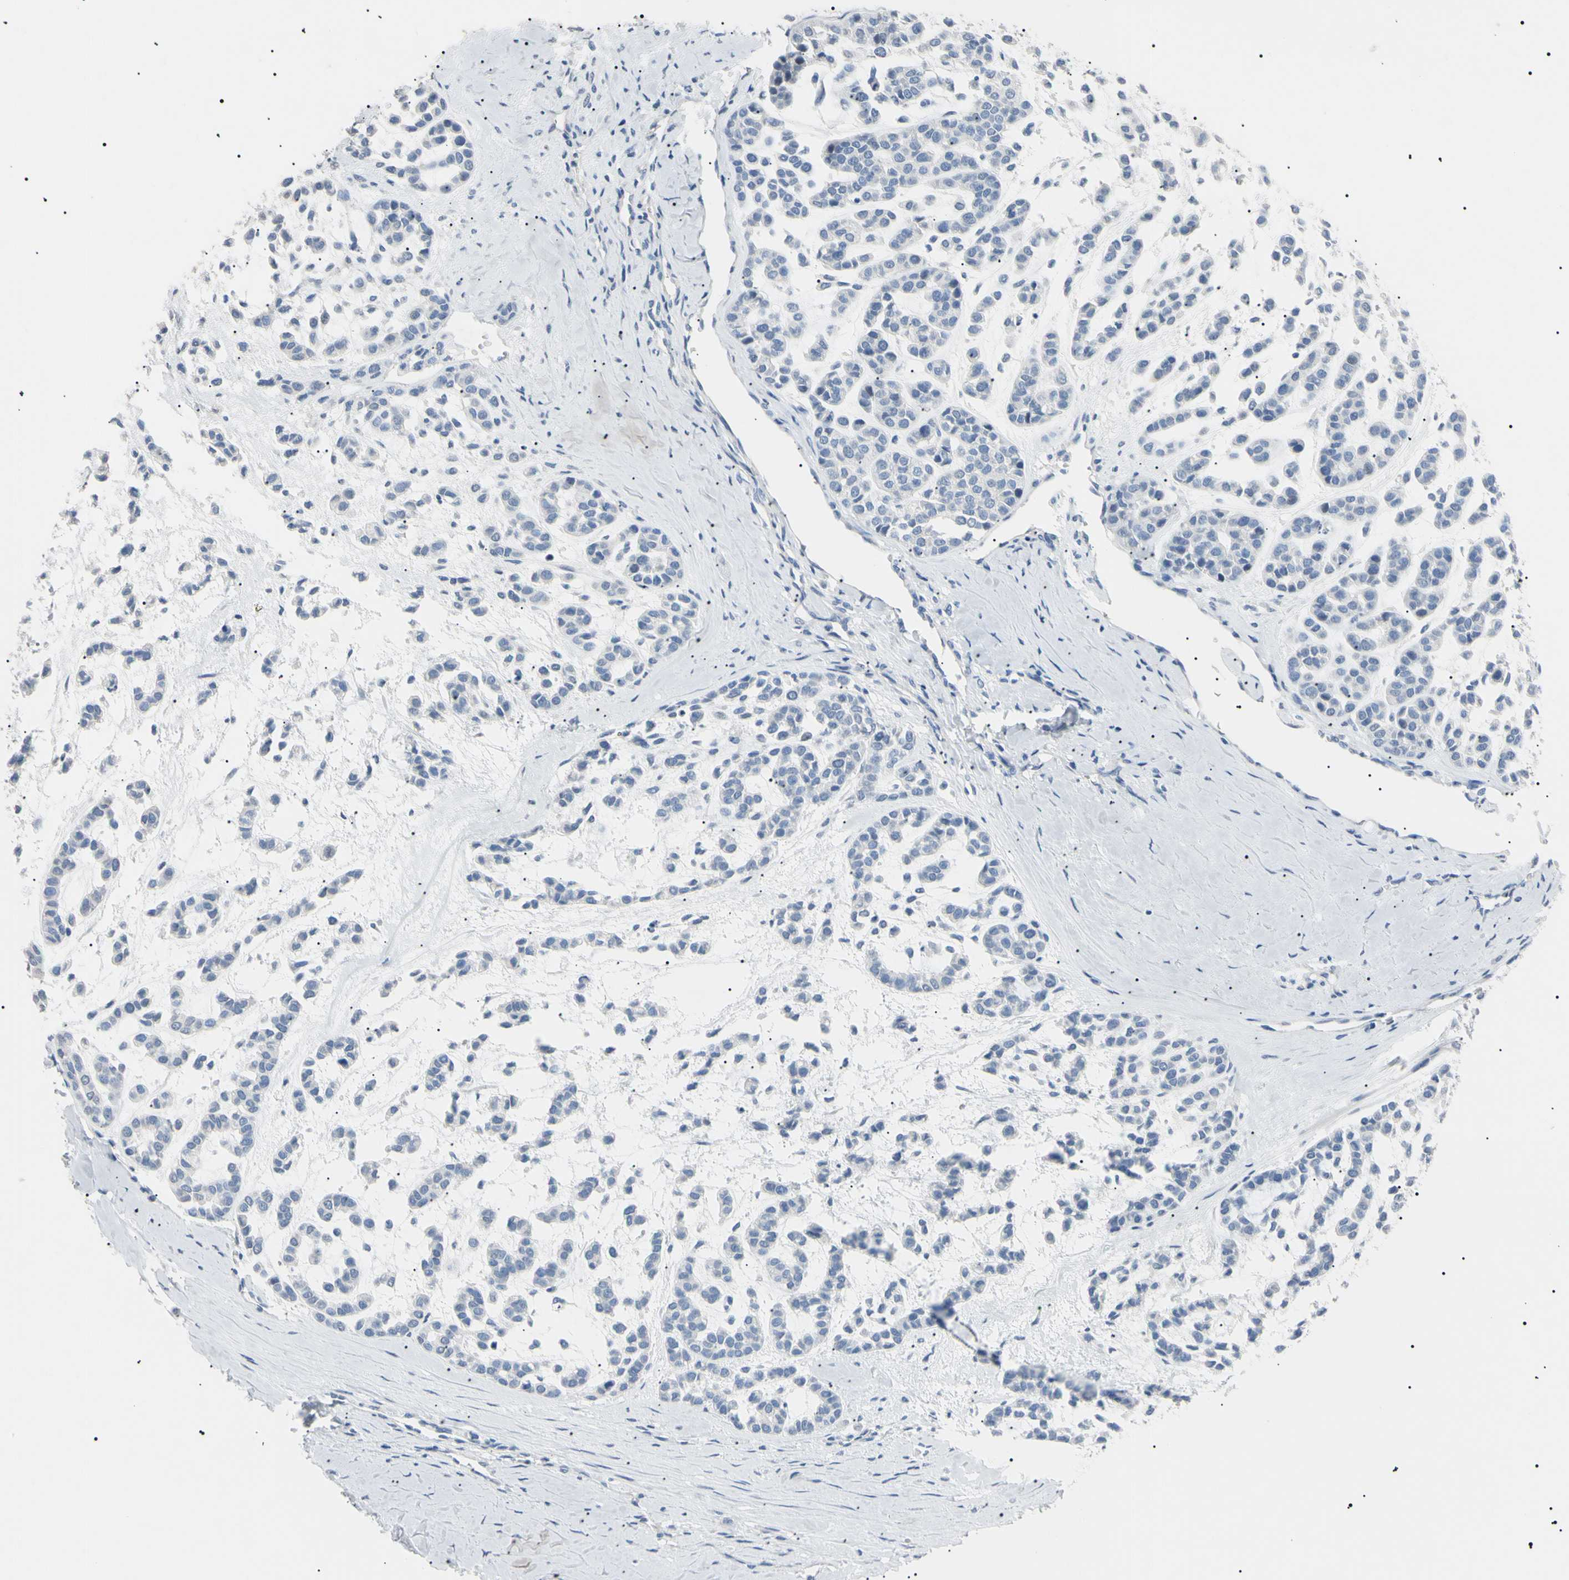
{"staining": {"intensity": "negative", "quantity": "none", "location": "none"}, "tissue": "head and neck cancer", "cell_type": "Tumor cells", "image_type": "cancer", "snomed": [{"axis": "morphology", "description": "Adenocarcinoma, NOS"}, {"axis": "morphology", "description": "Adenoma, NOS"}, {"axis": "topography", "description": "Head-Neck"}], "caption": "This histopathology image is of head and neck adenoma stained with immunohistochemistry (IHC) to label a protein in brown with the nuclei are counter-stained blue. There is no positivity in tumor cells.", "gene": "CGB3", "patient": {"sex": "female", "age": 55}}